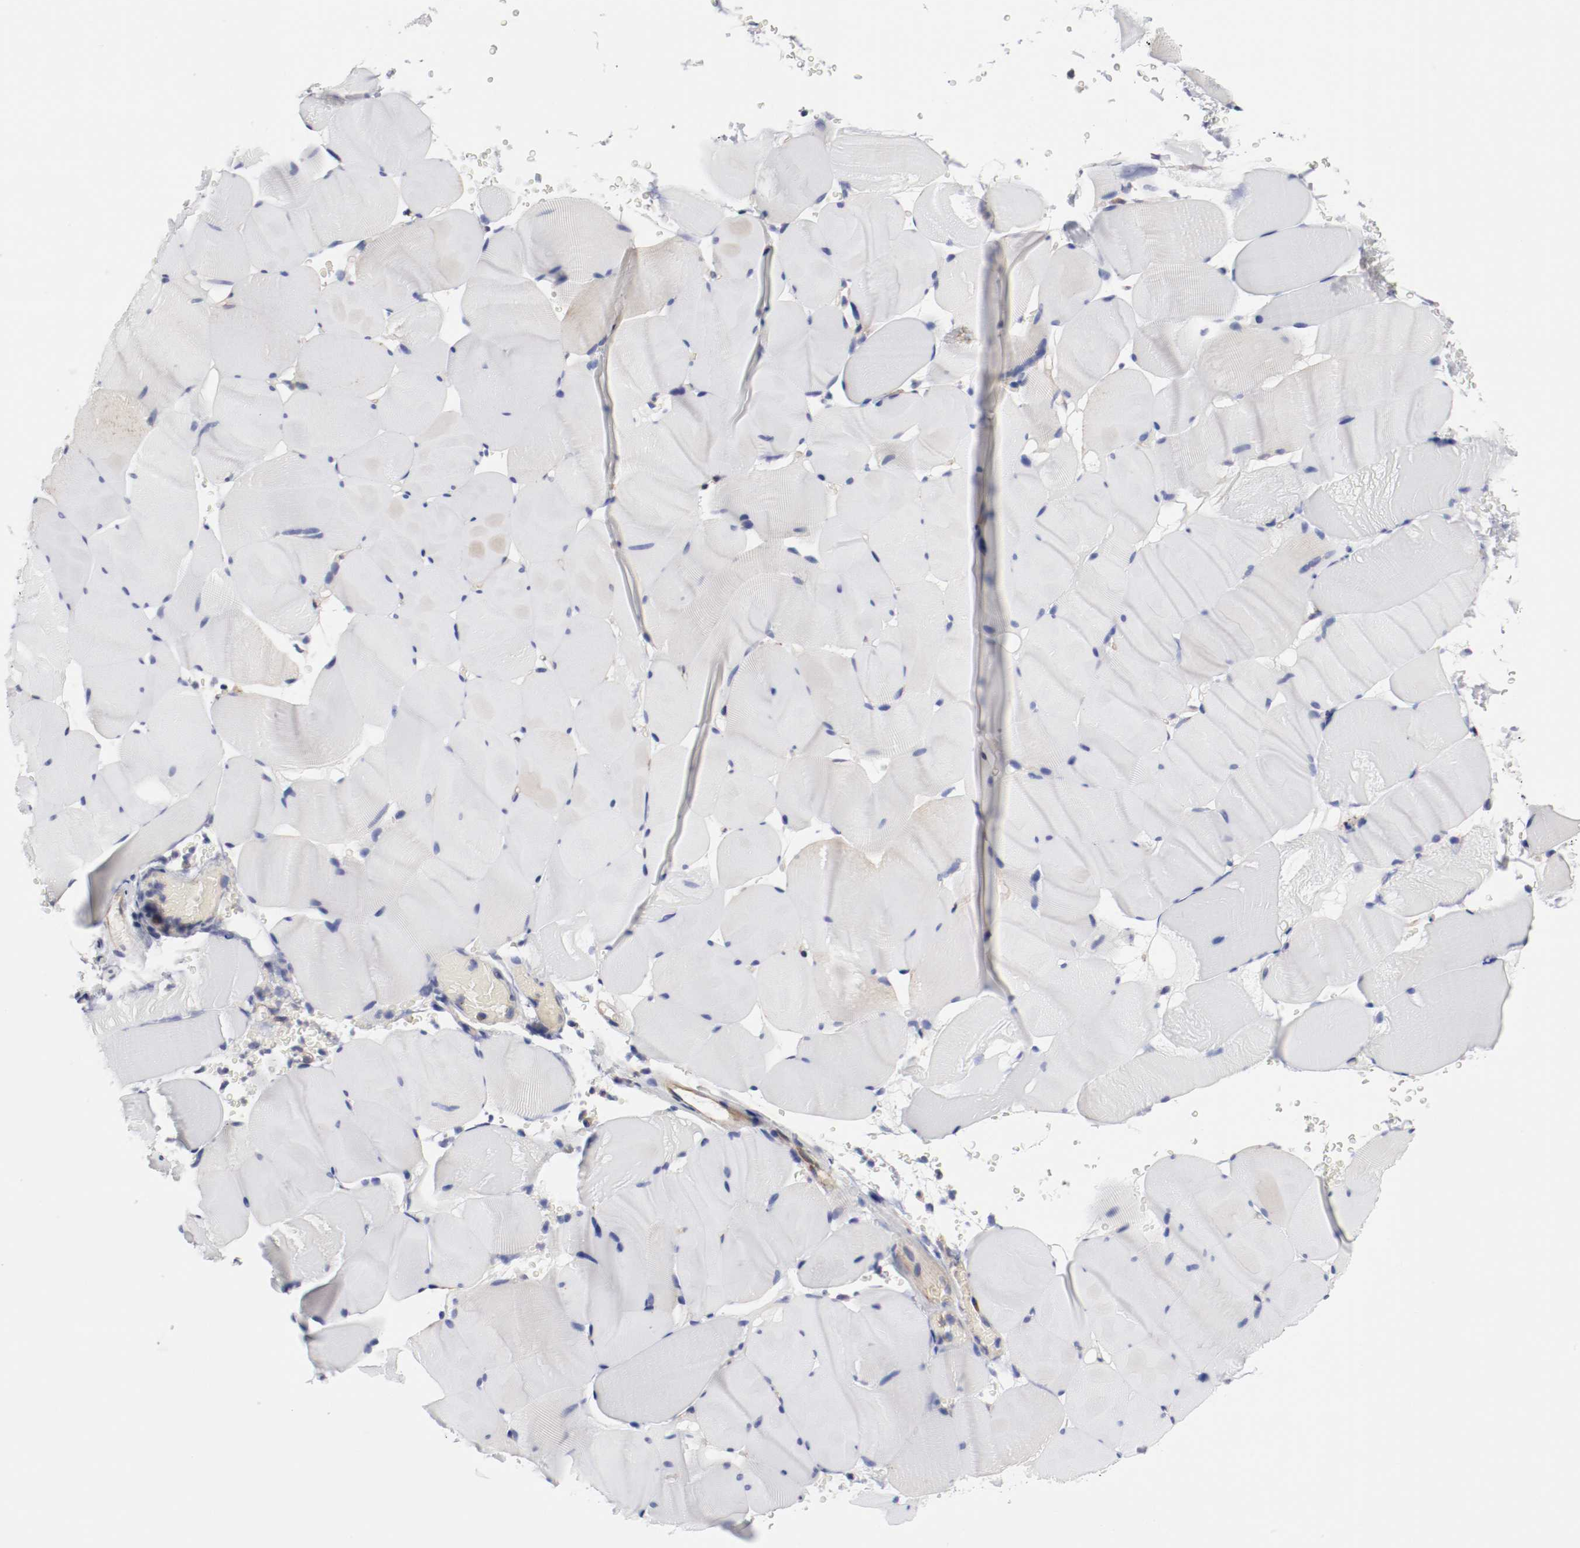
{"staining": {"intensity": "negative", "quantity": "none", "location": "none"}, "tissue": "skeletal muscle", "cell_type": "Myocytes", "image_type": "normal", "snomed": [{"axis": "morphology", "description": "Normal tissue, NOS"}, {"axis": "topography", "description": "Skeletal muscle"}], "caption": "High magnification brightfield microscopy of benign skeletal muscle stained with DAB (brown) and counterstained with hematoxylin (blue): myocytes show no significant positivity.", "gene": "IFITM1", "patient": {"sex": "male", "age": 62}}